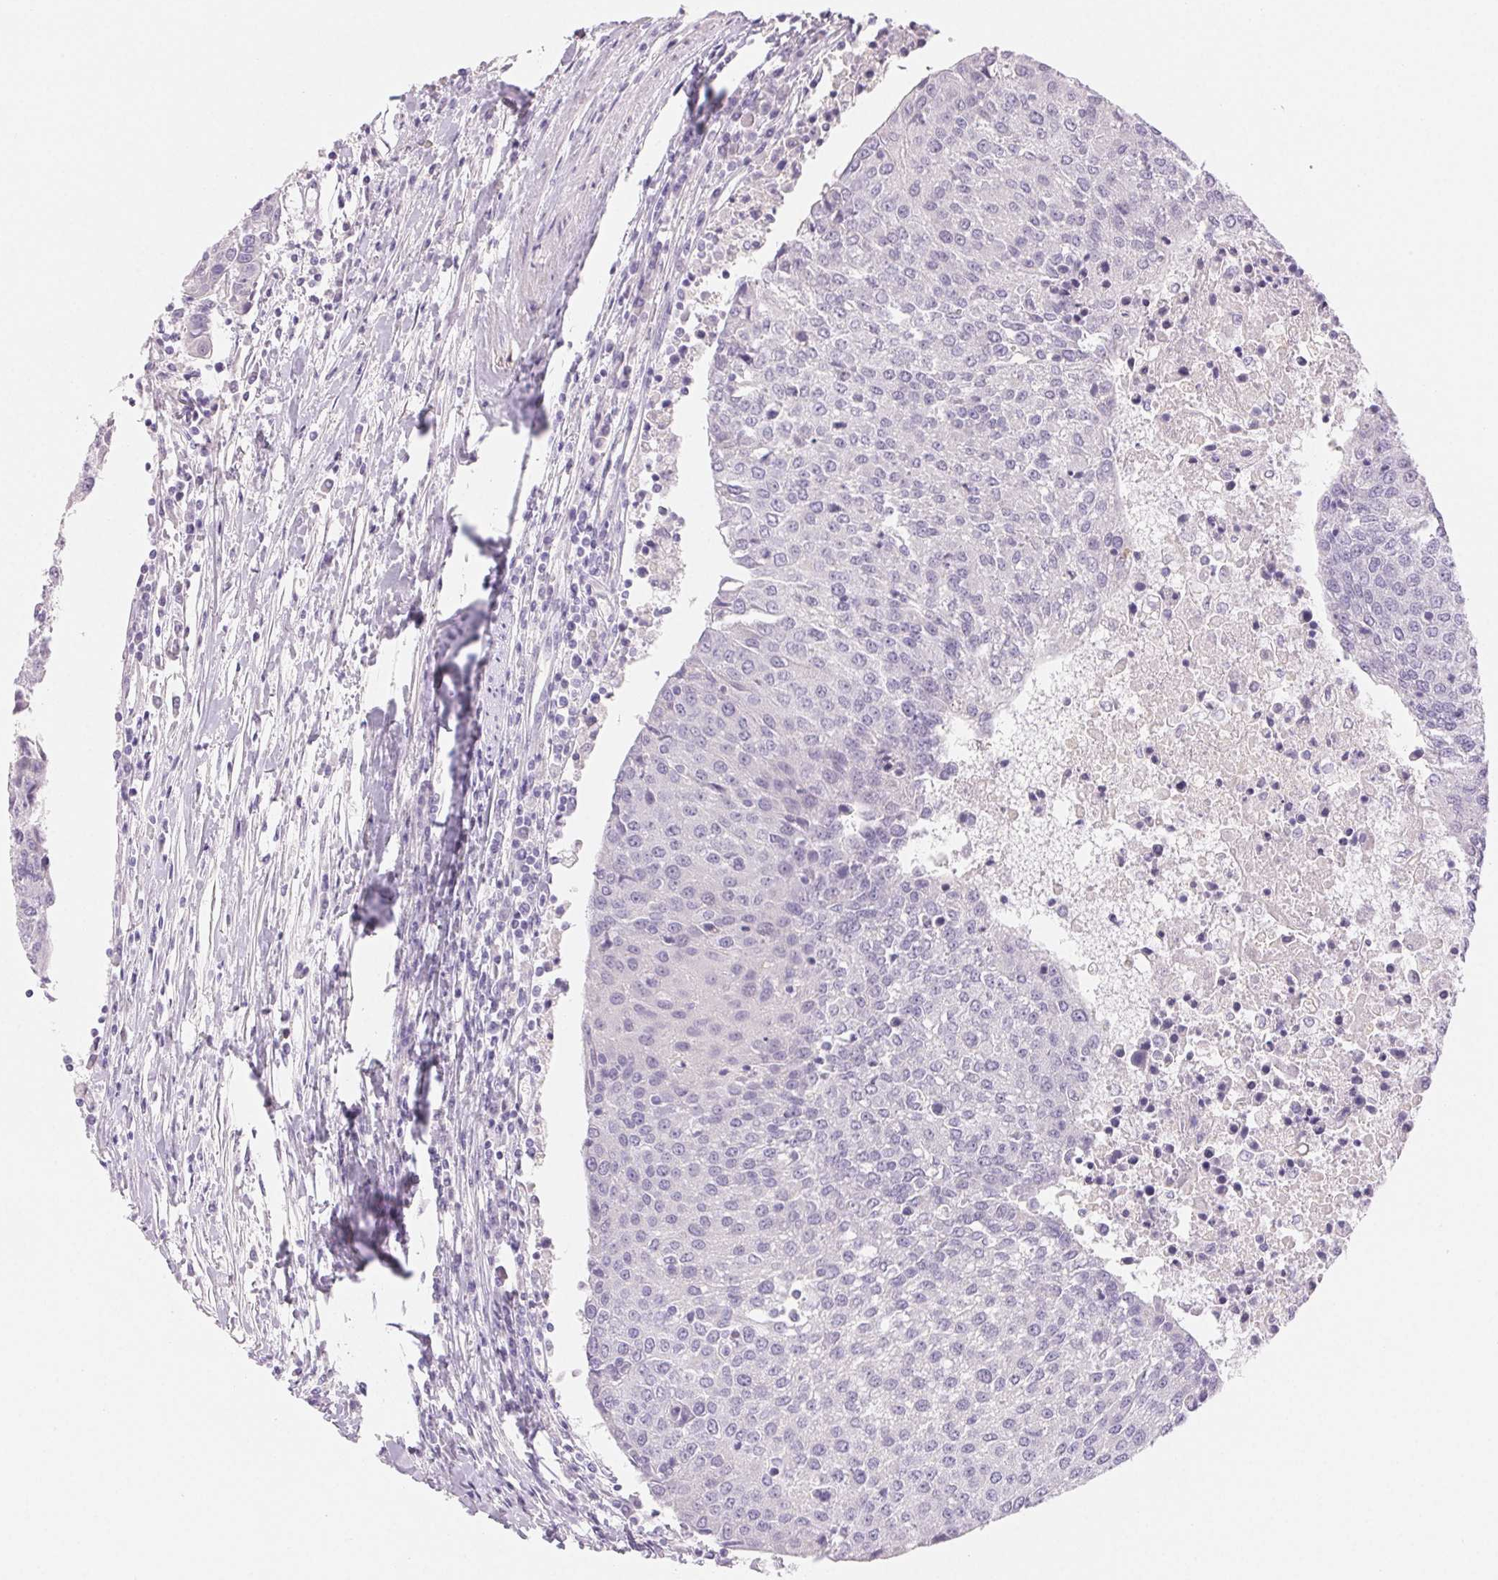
{"staining": {"intensity": "negative", "quantity": "none", "location": "none"}, "tissue": "urothelial cancer", "cell_type": "Tumor cells", "image_type": "cancer", "snomed": [{"axis": "morphology", "description": "Urothelial carcinoma, High grade"}, {"axis": "topography", "description": "Urinary bladder"}], "caption": "Urothelial carcinoma (high-grade) was stained to show a protein in brown. There is no significant positivity in tumor cells.", "gene": "BPIFB2", "patient": {"sex": "female", "age": 85}}